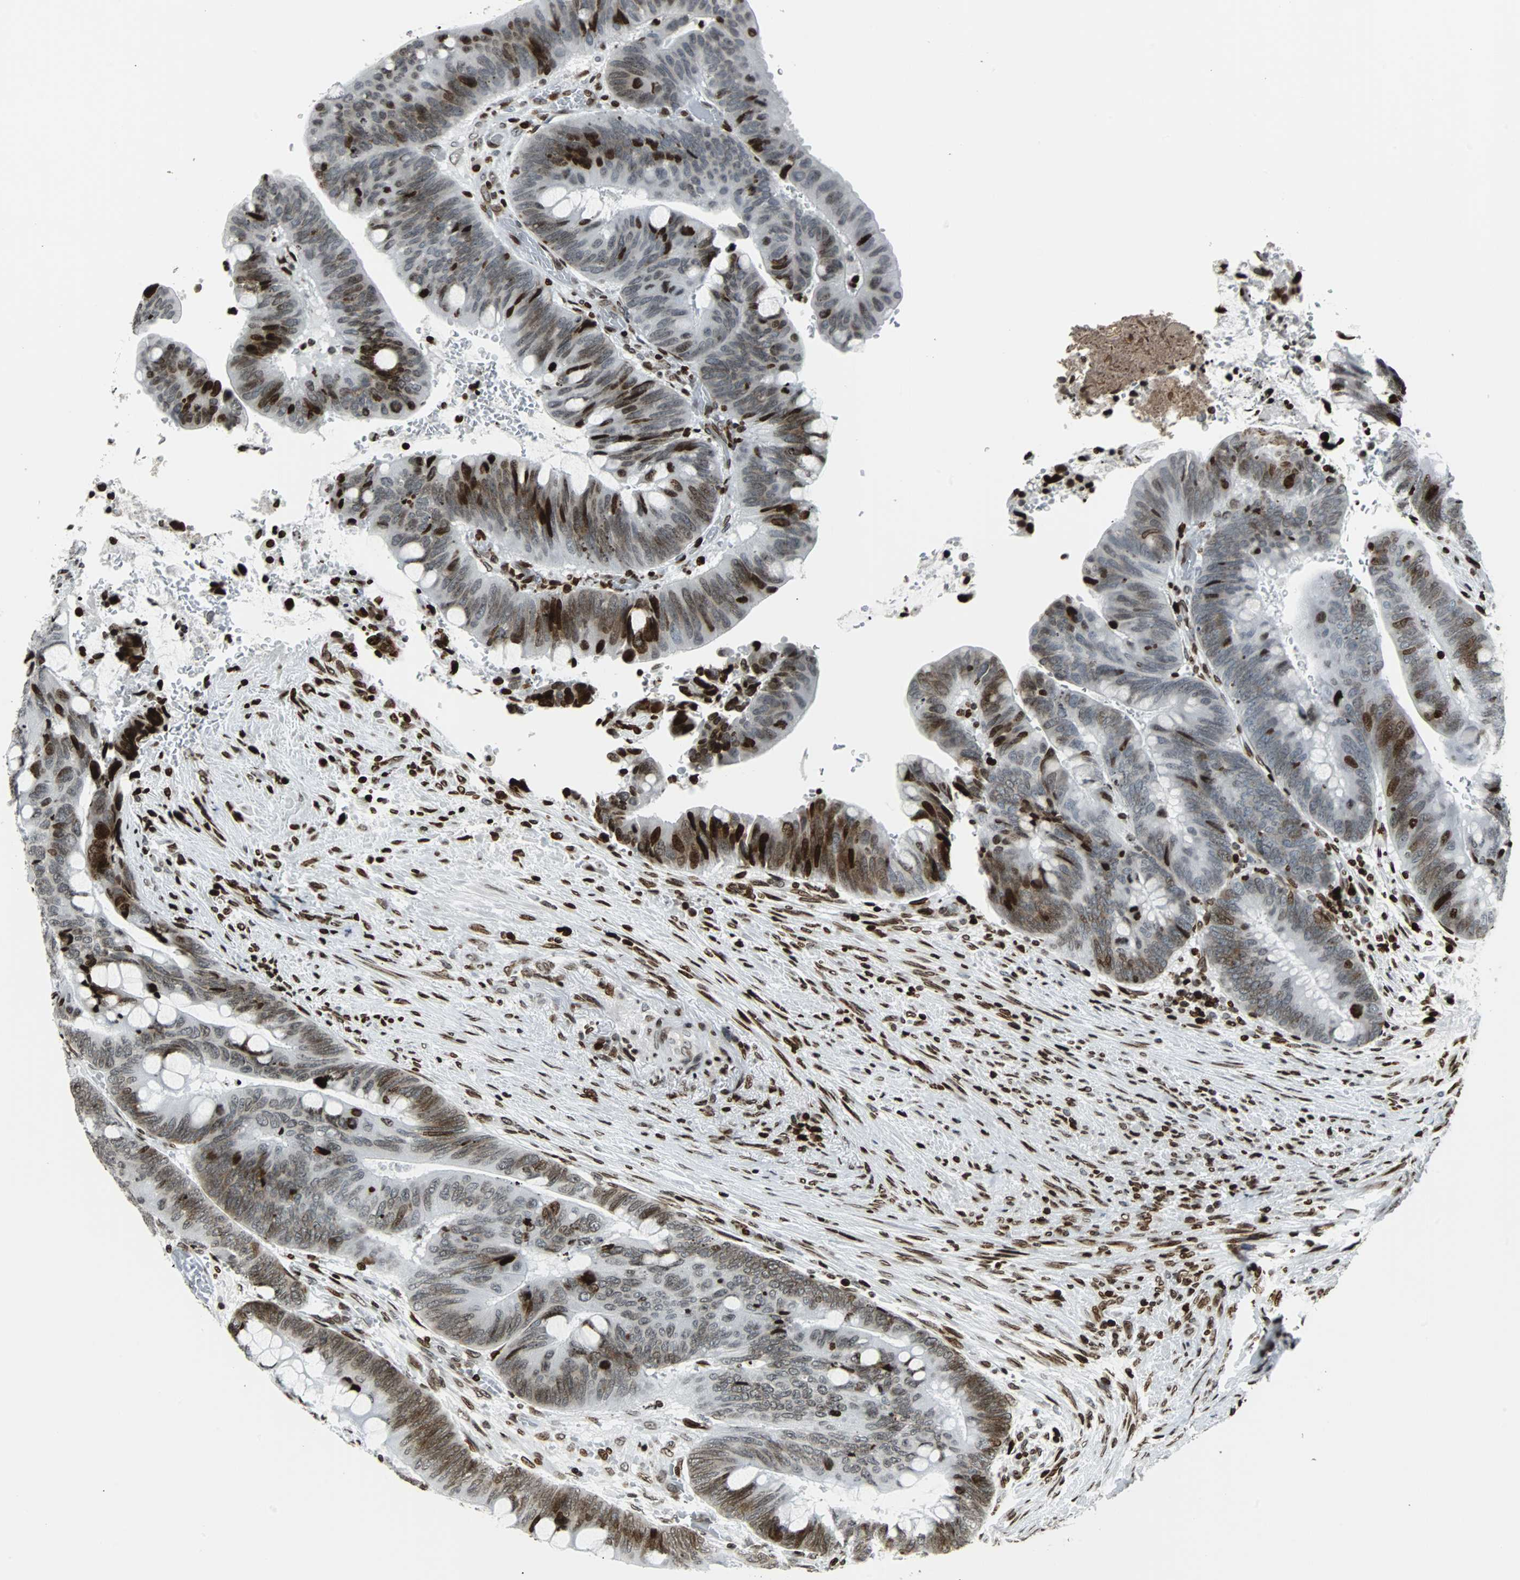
{"staining": {"intensity": "moderate", "quantity": "25%-75%", "location": "nuclear"}, "tissue": "colorectal cancer", "cell_type": "Tumor cells", "image_type": "cancer", "snomed": [{"axis": "morphology", "description": "Normal tissue, NOS"}, {"axis": "morphology", "description": "Adenocarcinoma, NOS"}, {"axis": "topography", "description": "Rectum"}, {"axis": "topography", "description": "Peripheral nerve tissue"}], "caption": "Colorectal cancer (adenocarcinoma) stained for a protein demonstrates moderate nuclear positivity in tumor cells. (brown staining indicates protein expression, while blue staining denotes nuclei).", "gene": "ZNF131", "patient": {"sex": "male", "age": 92}}